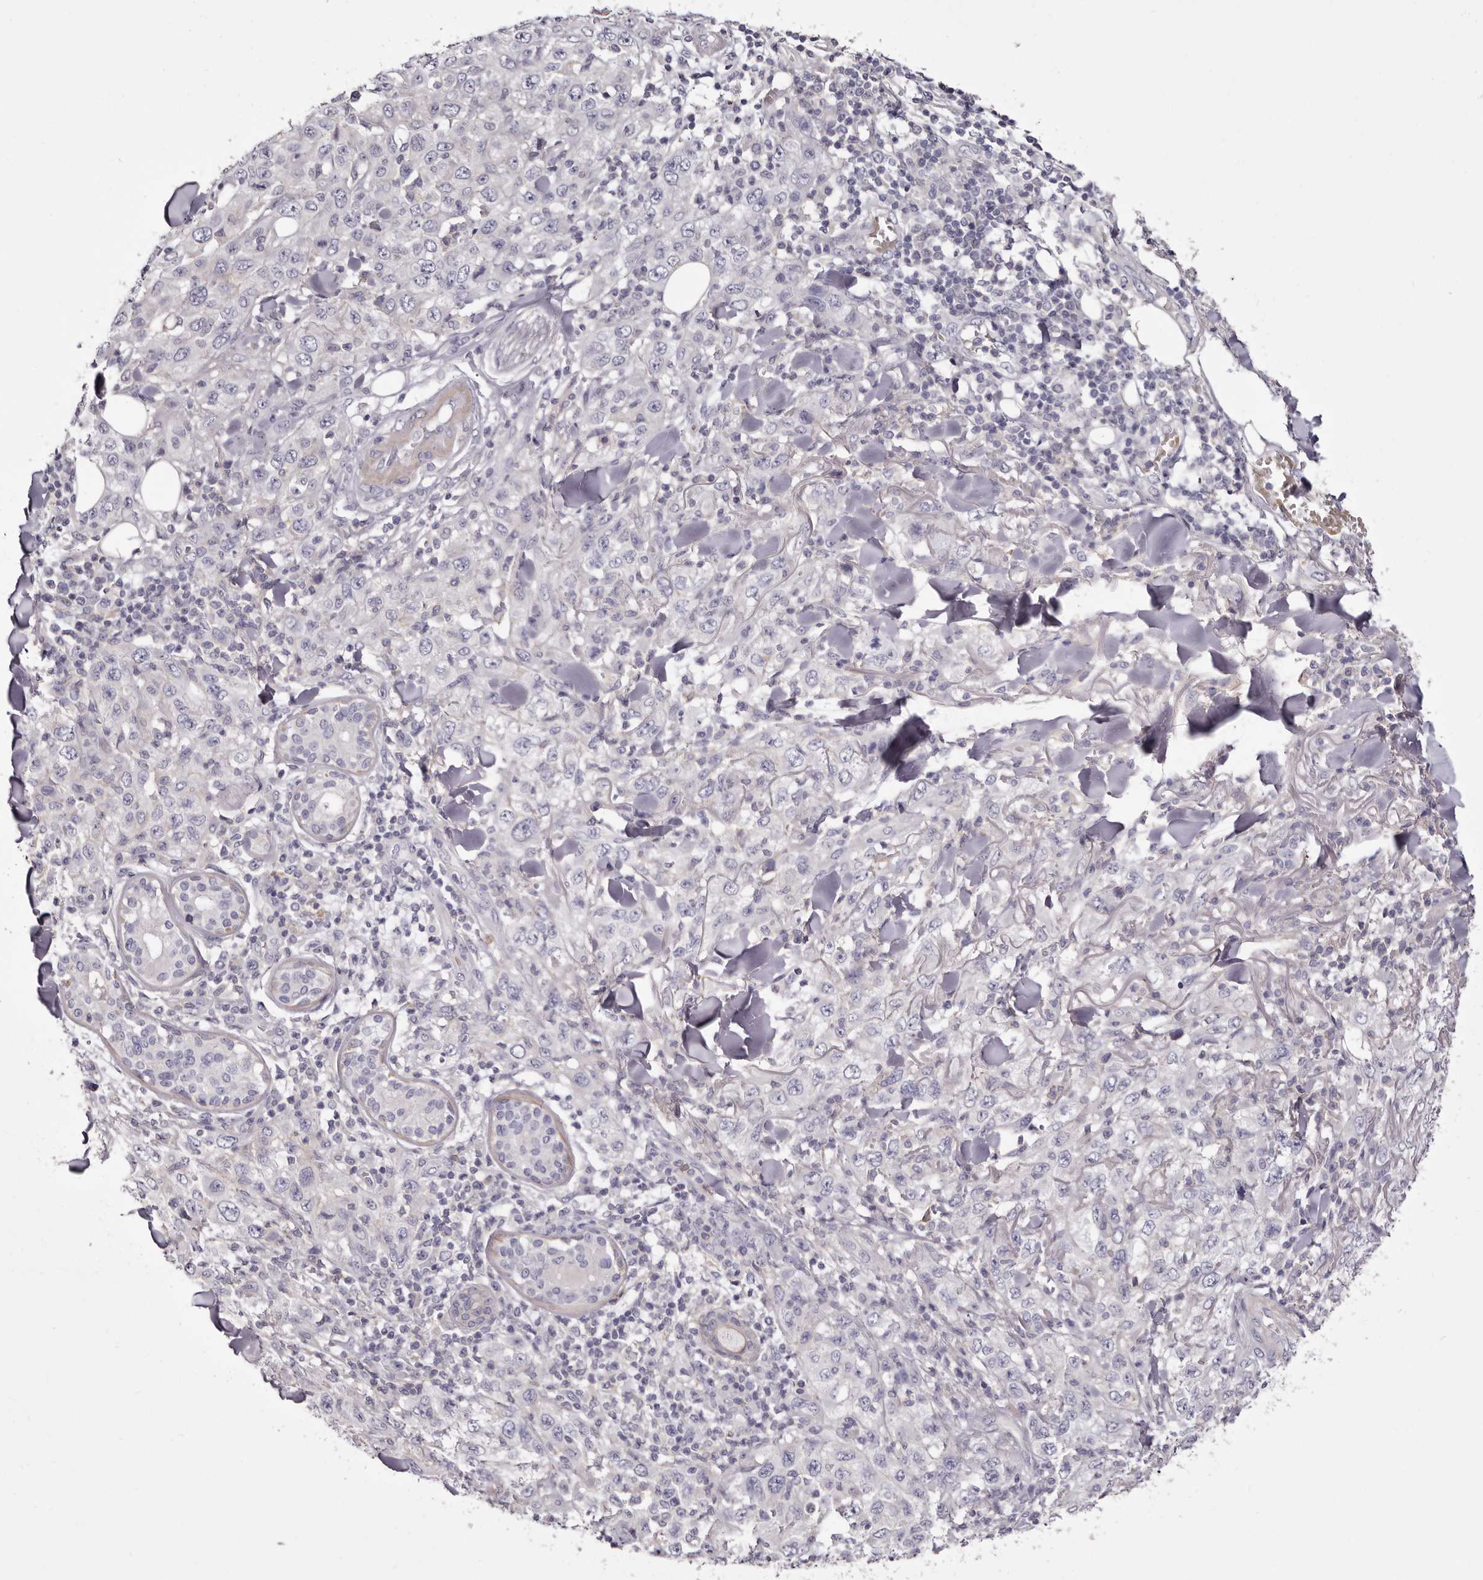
{"staining": {"intensity": "negative", "quantity": "none", "location": "none"}, "tissue": "skin cancer", "cell_type": "Tumor cells", "image_type": "cancer", "snomed": [{"axis": "morphology", "description": "Squamous cell carcinoma, NOS"}, {"axis": "topography", "description": "Skin"}], "caption": "There is no significant staining in tumor cells of squamous cell carcinoma (skin).", "gene": "S1PR5", "patient": {"sex": "female", "age": 88}}